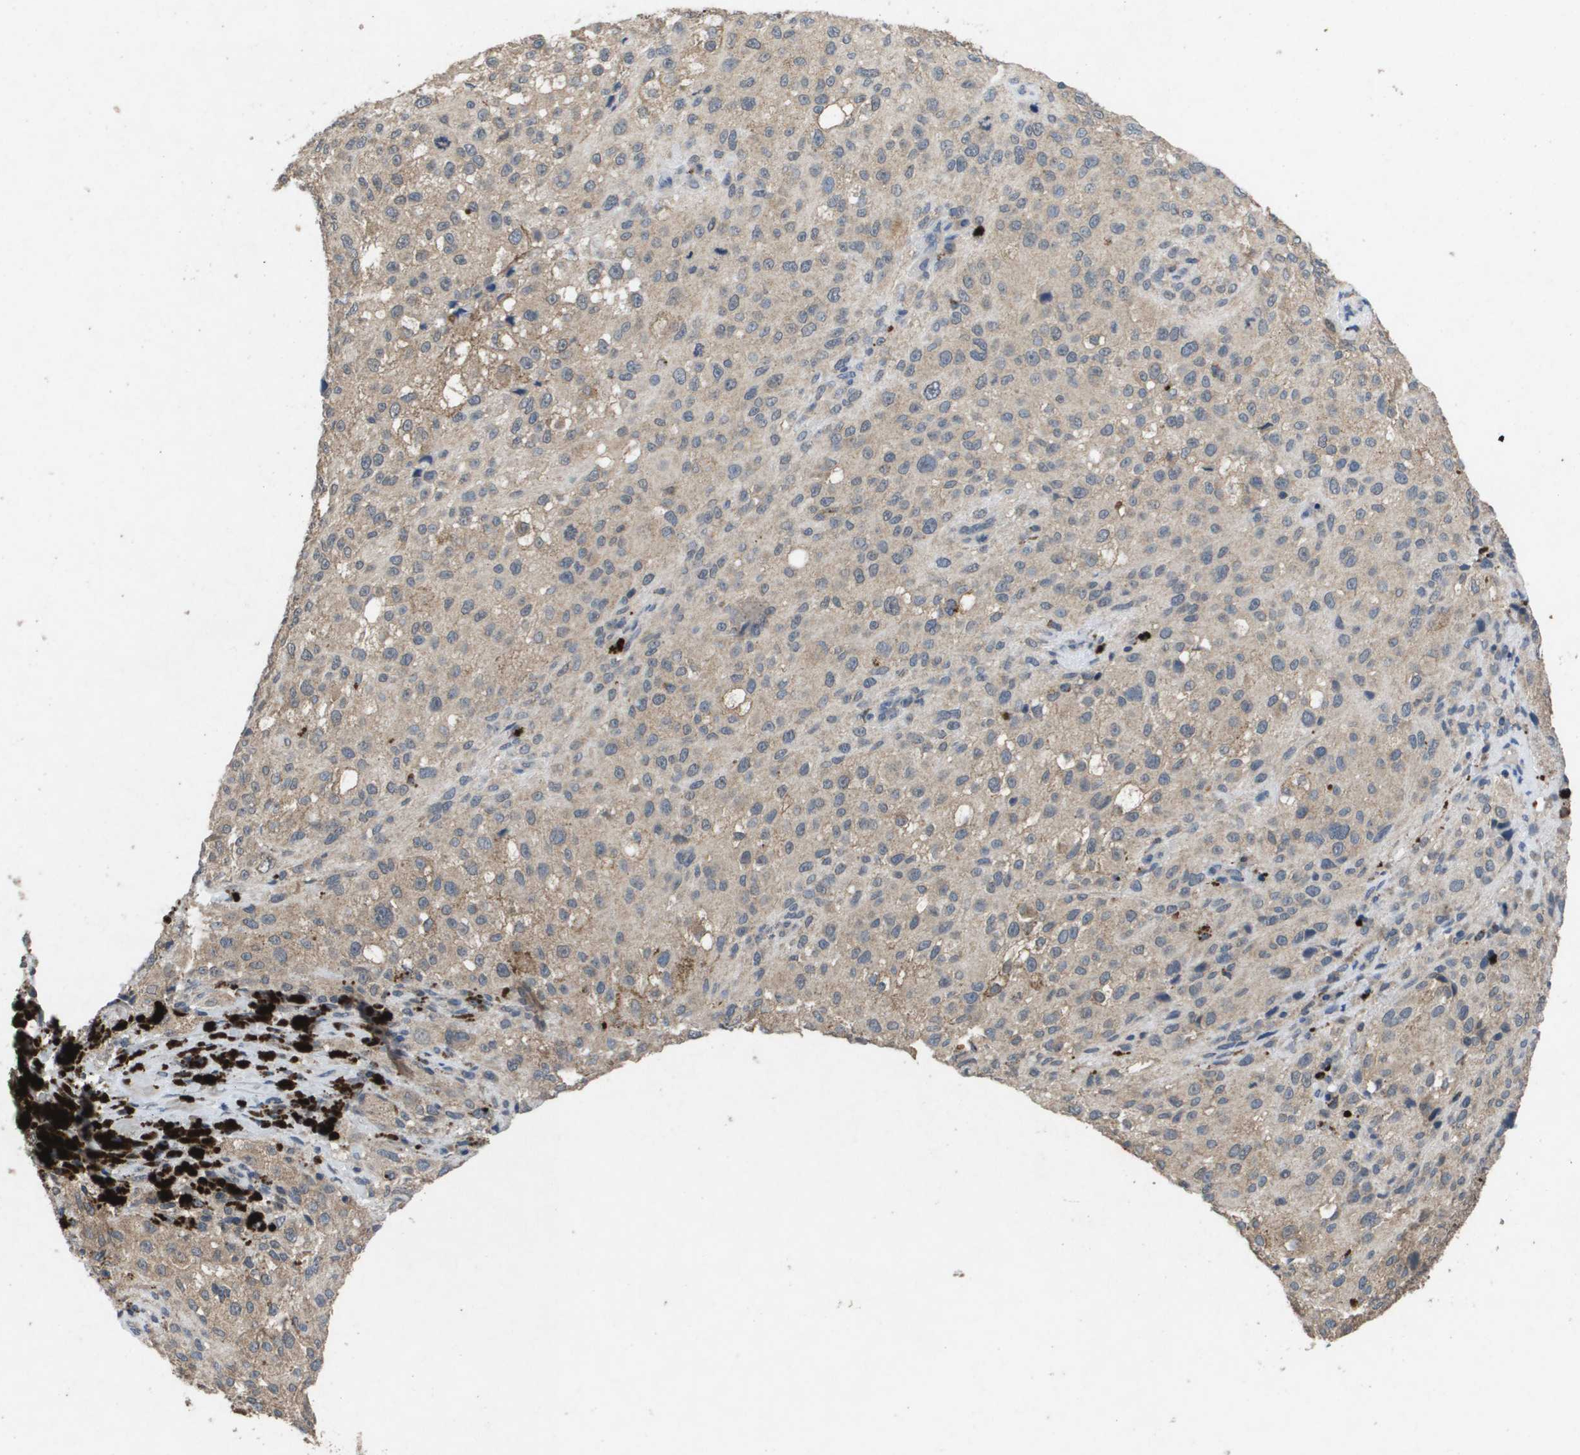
{"staining": {"intensity": "weak", "quantity": "25%-75%", "location": "cytoplasmic/membranous"}, "tissue": "melanoma", "cell_type": "Tumor cells", "image_type": "cancer", "snomed": [{"axis": "morphology", "description": "Necrosis, NOS"}, {"axis": "morphology", "description": "Malignant melanoma, NOS"}, {"axis": "topography", "description": "Skin"}], "caption": "Tumor cells reveal low levels of weak cytoplasmic/membranous staining in about 25%-75% of cells in human melanoma.", "gene": "PROC", "patient": {"sex": "female", "age": 87}}